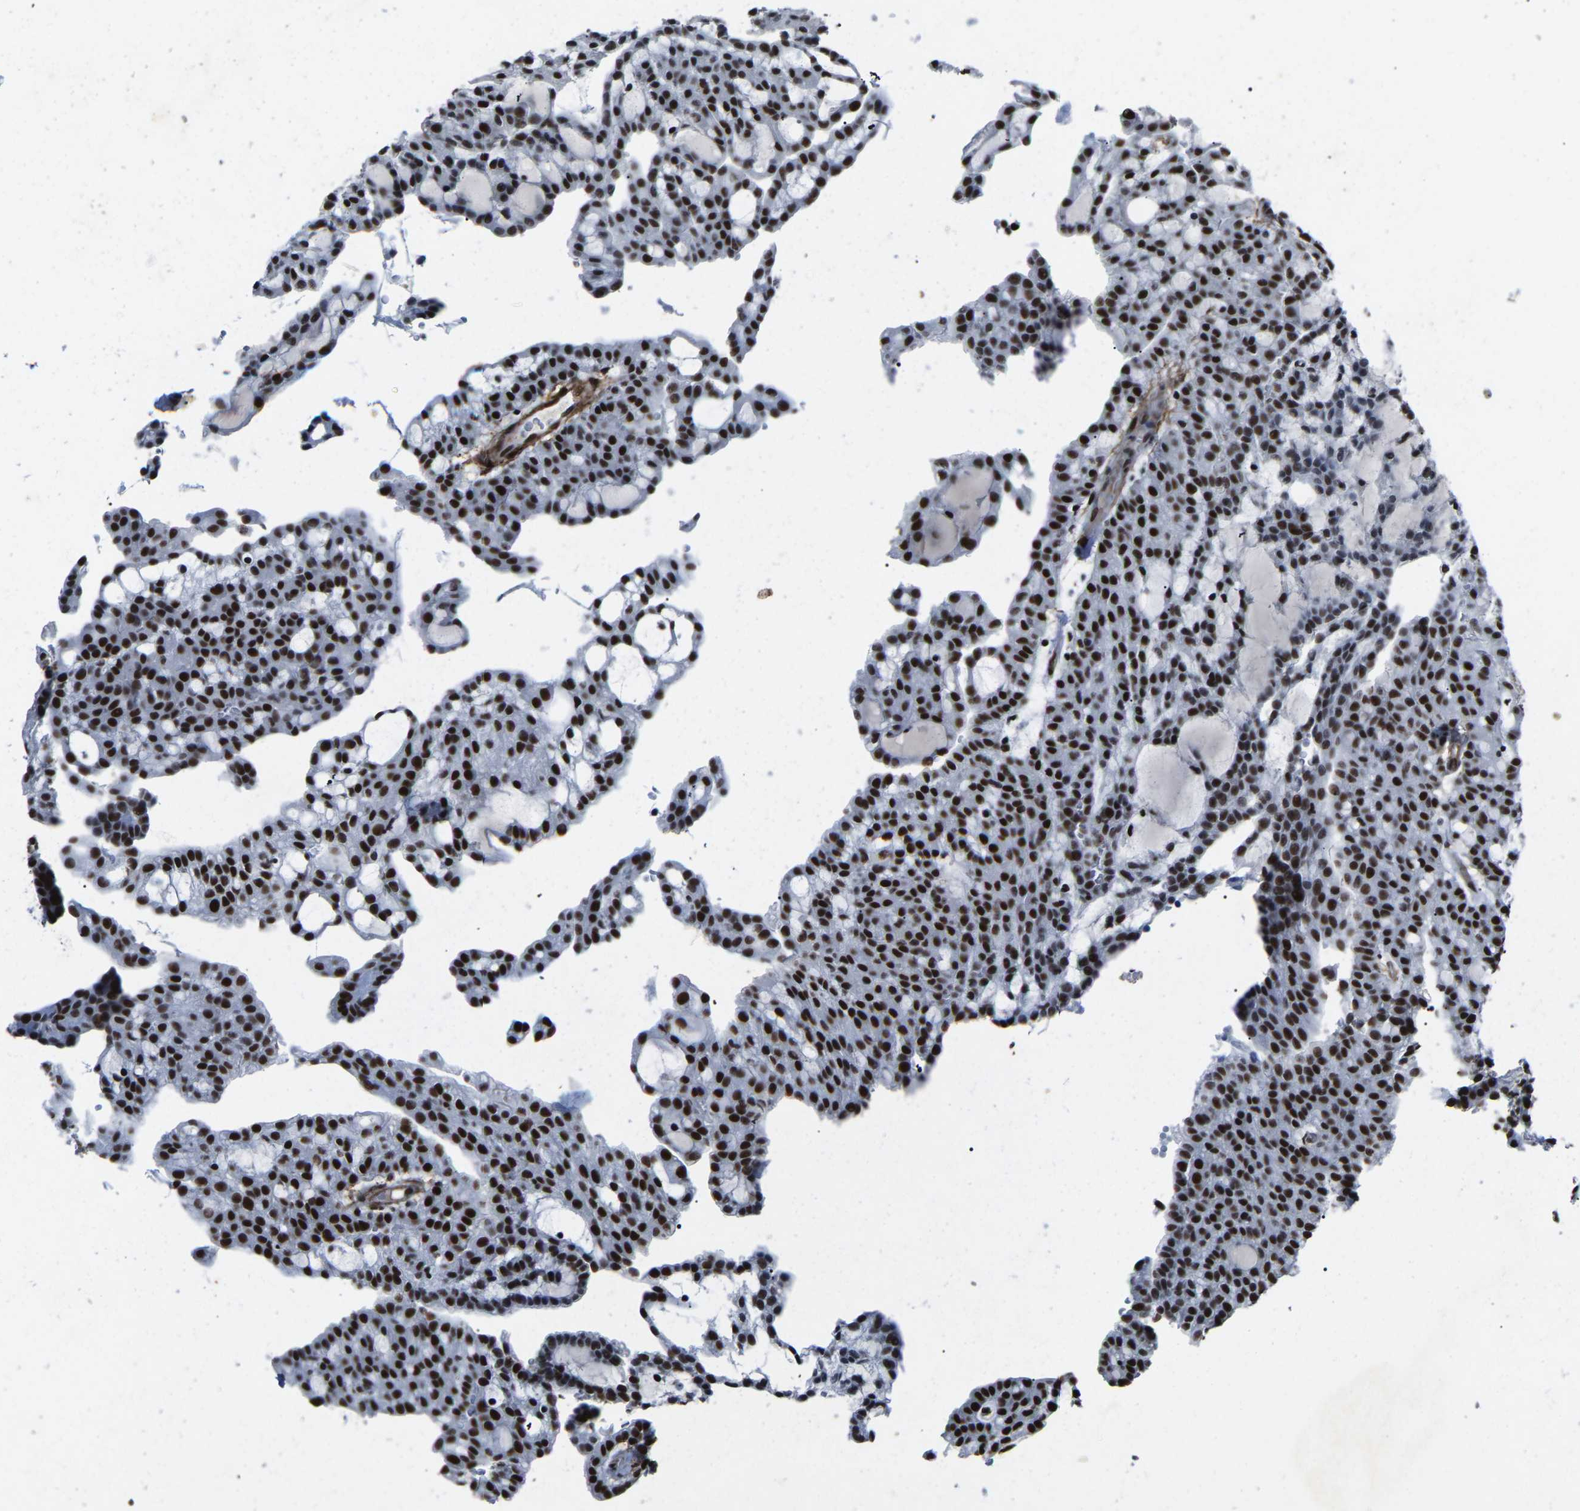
{"staining": {"intensity": "strong", "quantity": ">75%", "location": "nuclear"}, "tissue": "renal cancer", "cell_type": "Tumor cells", "image_type": "cancer", "snomed": [{"axis": "morphology", "description": "Adenocarcinoma, NOS"}, {"axis": "topography", "description": "Kidney"}], "caption": "A micrograph showing strong nuclear staining in approximately >75% of tumor cells in renal cancer, as visualized by brown immunohistochemical staining.", "gene": "DDX5", "patient": {"sex": "male", "age": 63}}